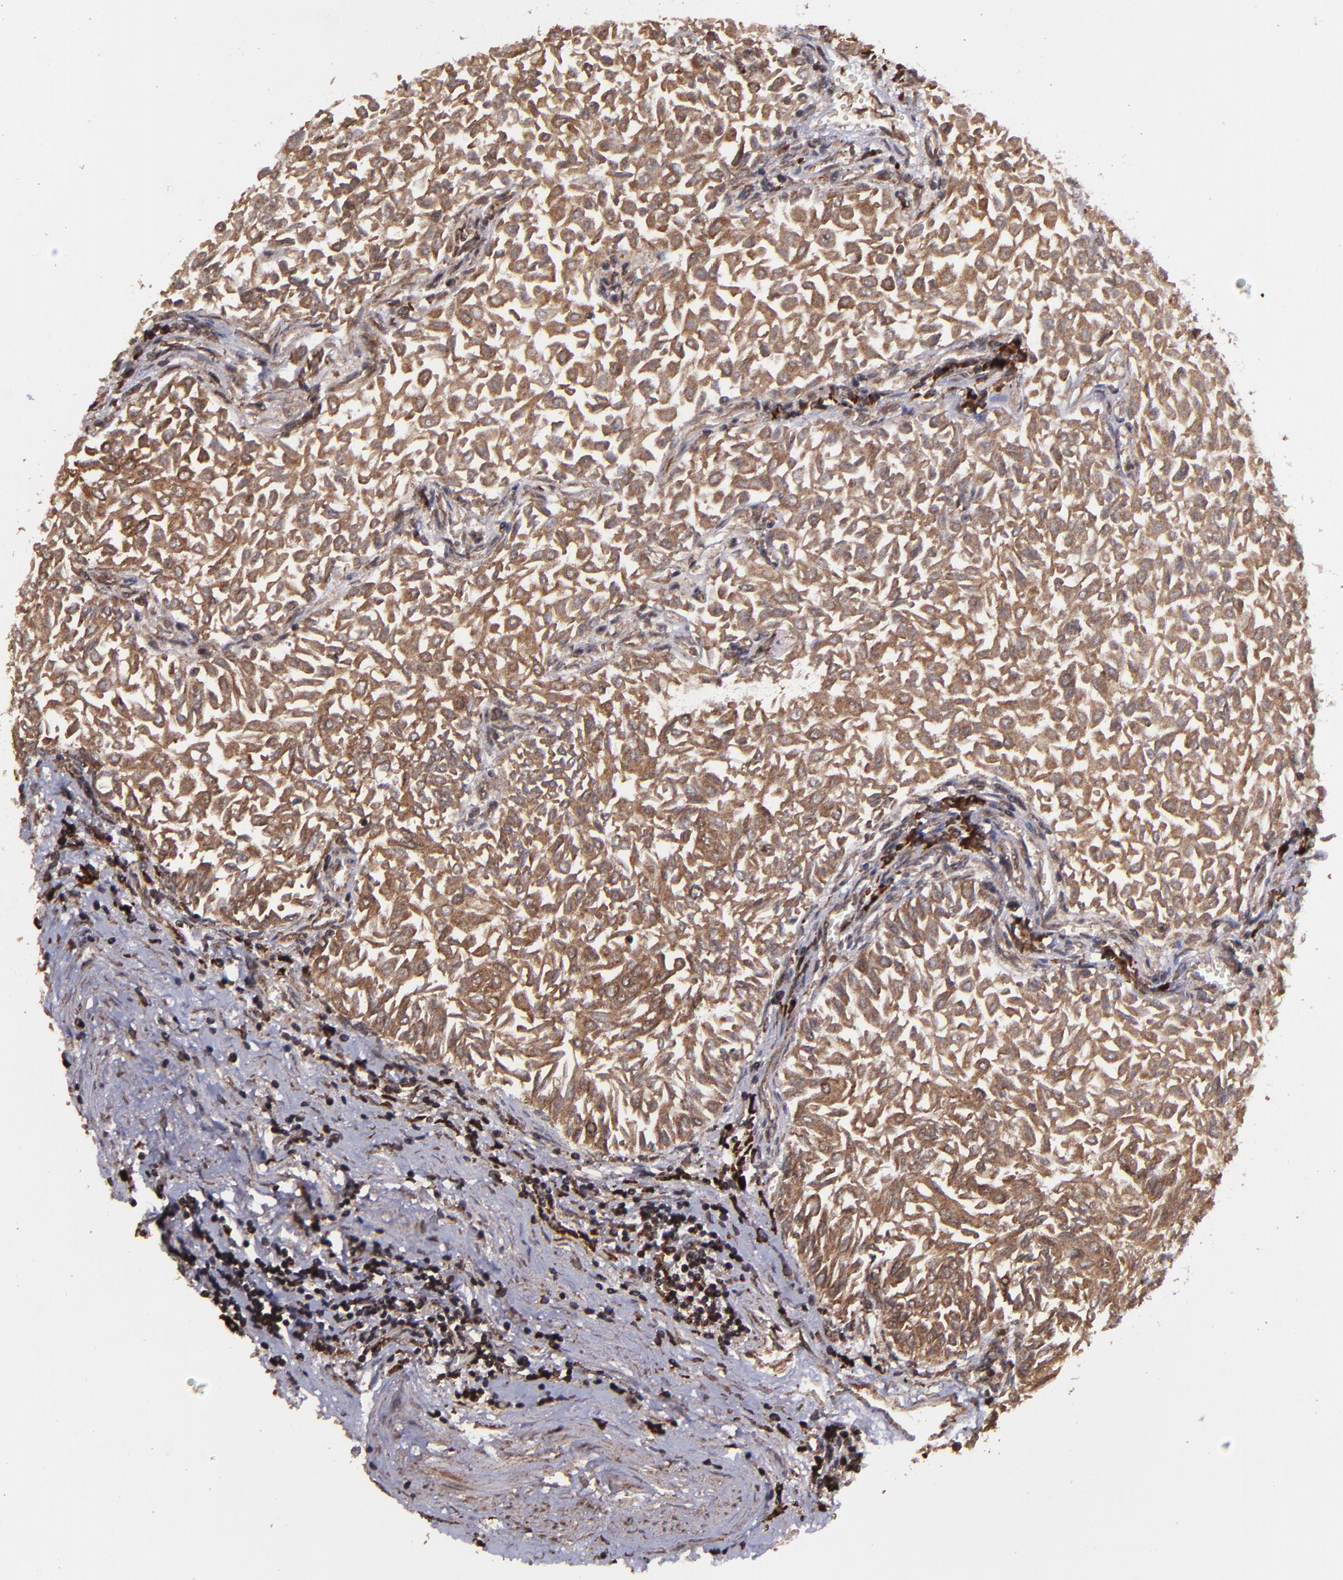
{"staining": {"intensity": "moderate", "quantity": ">75%", "location": "cytoplasmic/membranous,nuclear"}, "tissue": "urothelial cancer", "cell_type": "Tumor cells", "image_type": "cancer", "snomed": [{"axis": "morphology", "description": "Urothelial carcinoma, Low grade"}, {"axis": "topography", "description": "Urinary bladder"}], "caption": "A brown stain labels moderate cytoplasmic/membranous and nuclear staining of a protein in urothelial cancer tumor cells.", "gene": "EIF4ENIF1", "patient": {"sex": "male", "age": 64}}